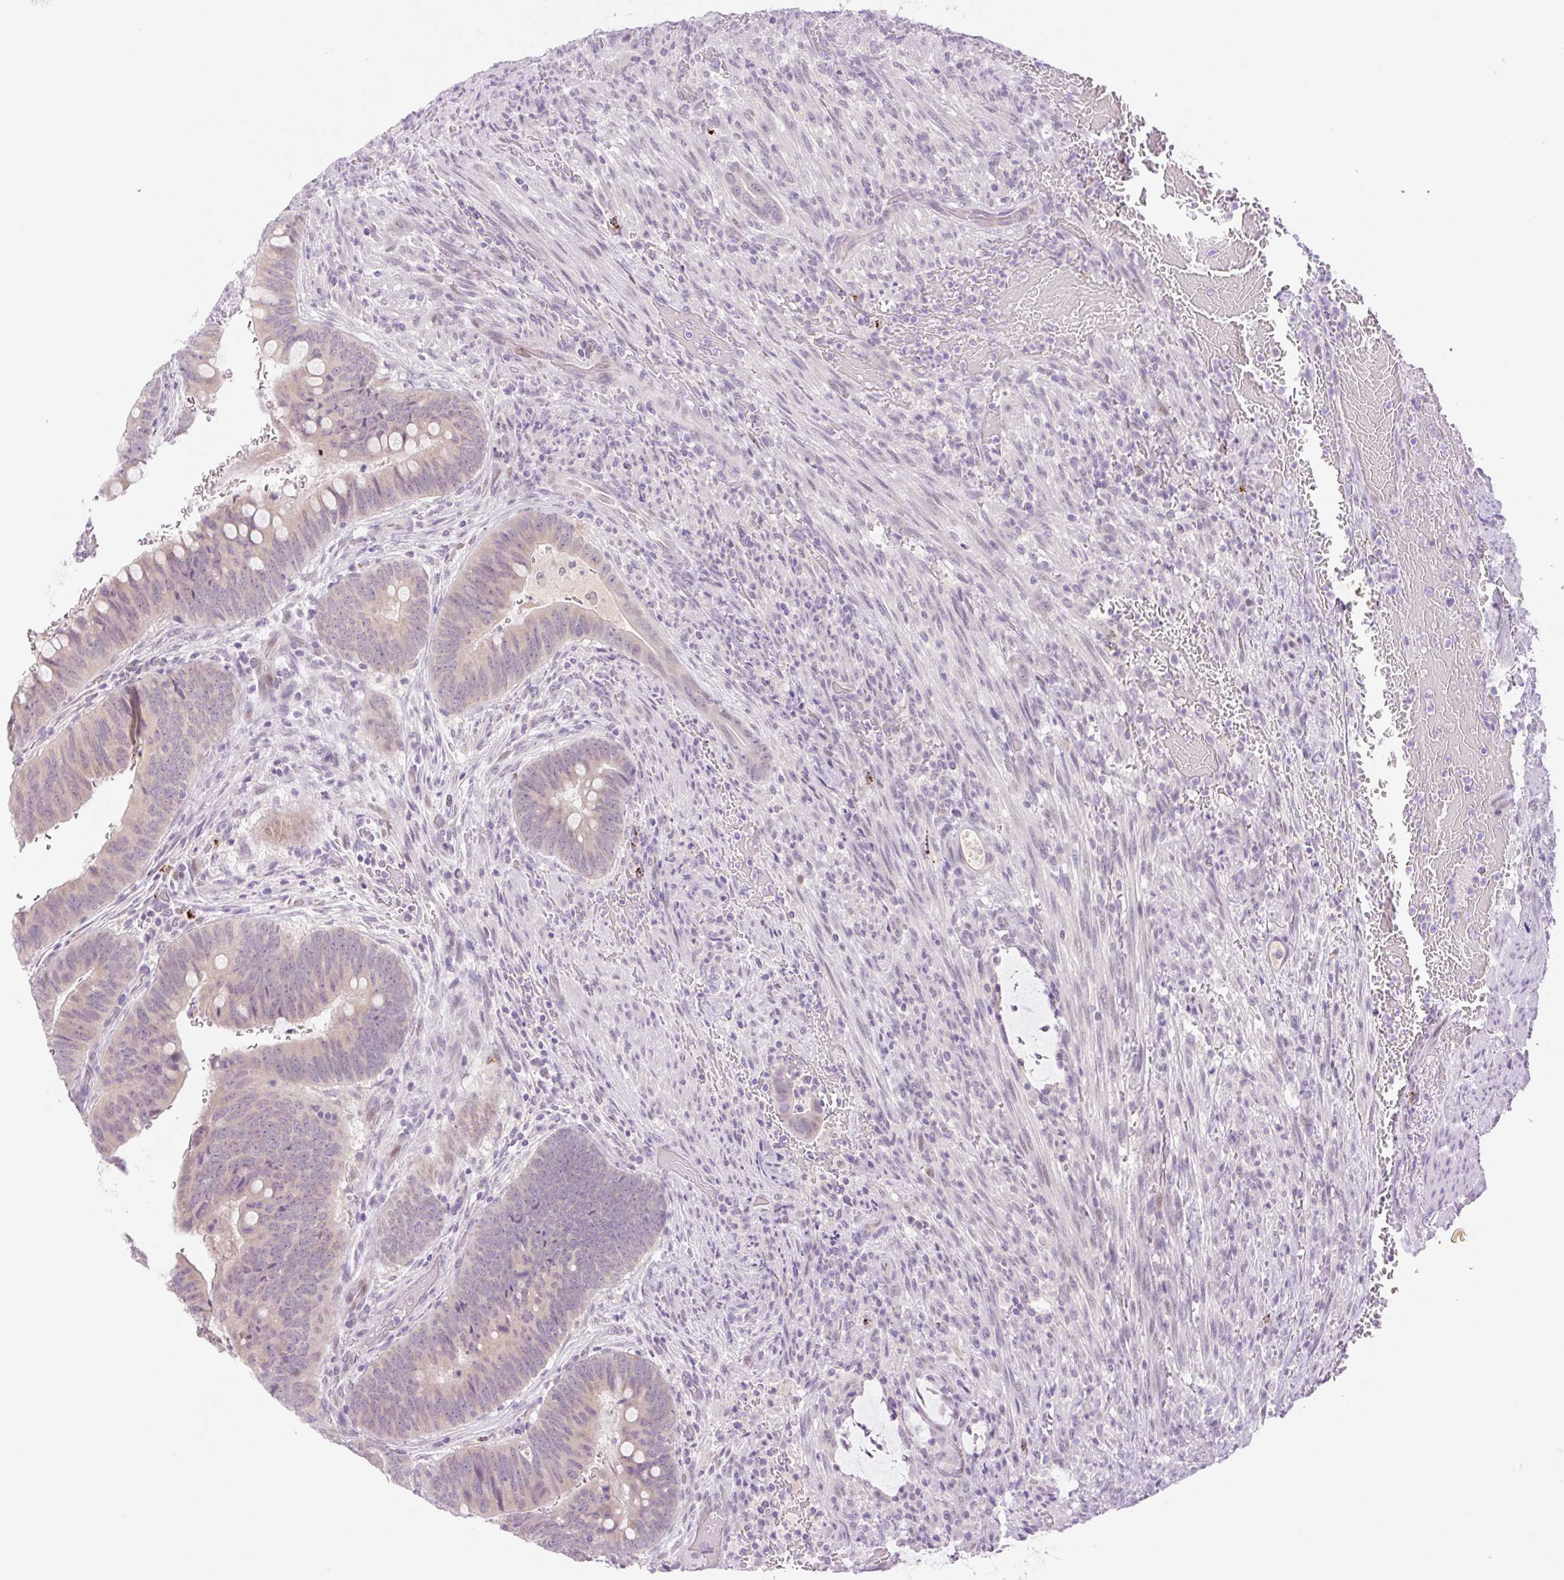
{"staining": {"intensity": "weak", "quantity": "25%-75%", "location": "cytoplasmic/membranous"}, "tissue": "colorectal cancer", "cell_type": "Tumor cells", "image_type": "cancer", "snomed": [{"axis": "morphology", "description": "Normal tissue, NOS"}, {"axis": "morphology", "description": "Adenocarcinoma, NOS"}, {"axis": "topography", "description": "Rectum"}, {"axis": "topography", "description": "Peripheral nerve tissue"}], "caption": "The immunohistochemical stain labels weak cytoplasmic/membranous staining in tumor cells of colorectal cancer (adenocarcinoma) tissue.", "gene": "SPRYD4", "patient": {"sex": "male", "age": 92}}